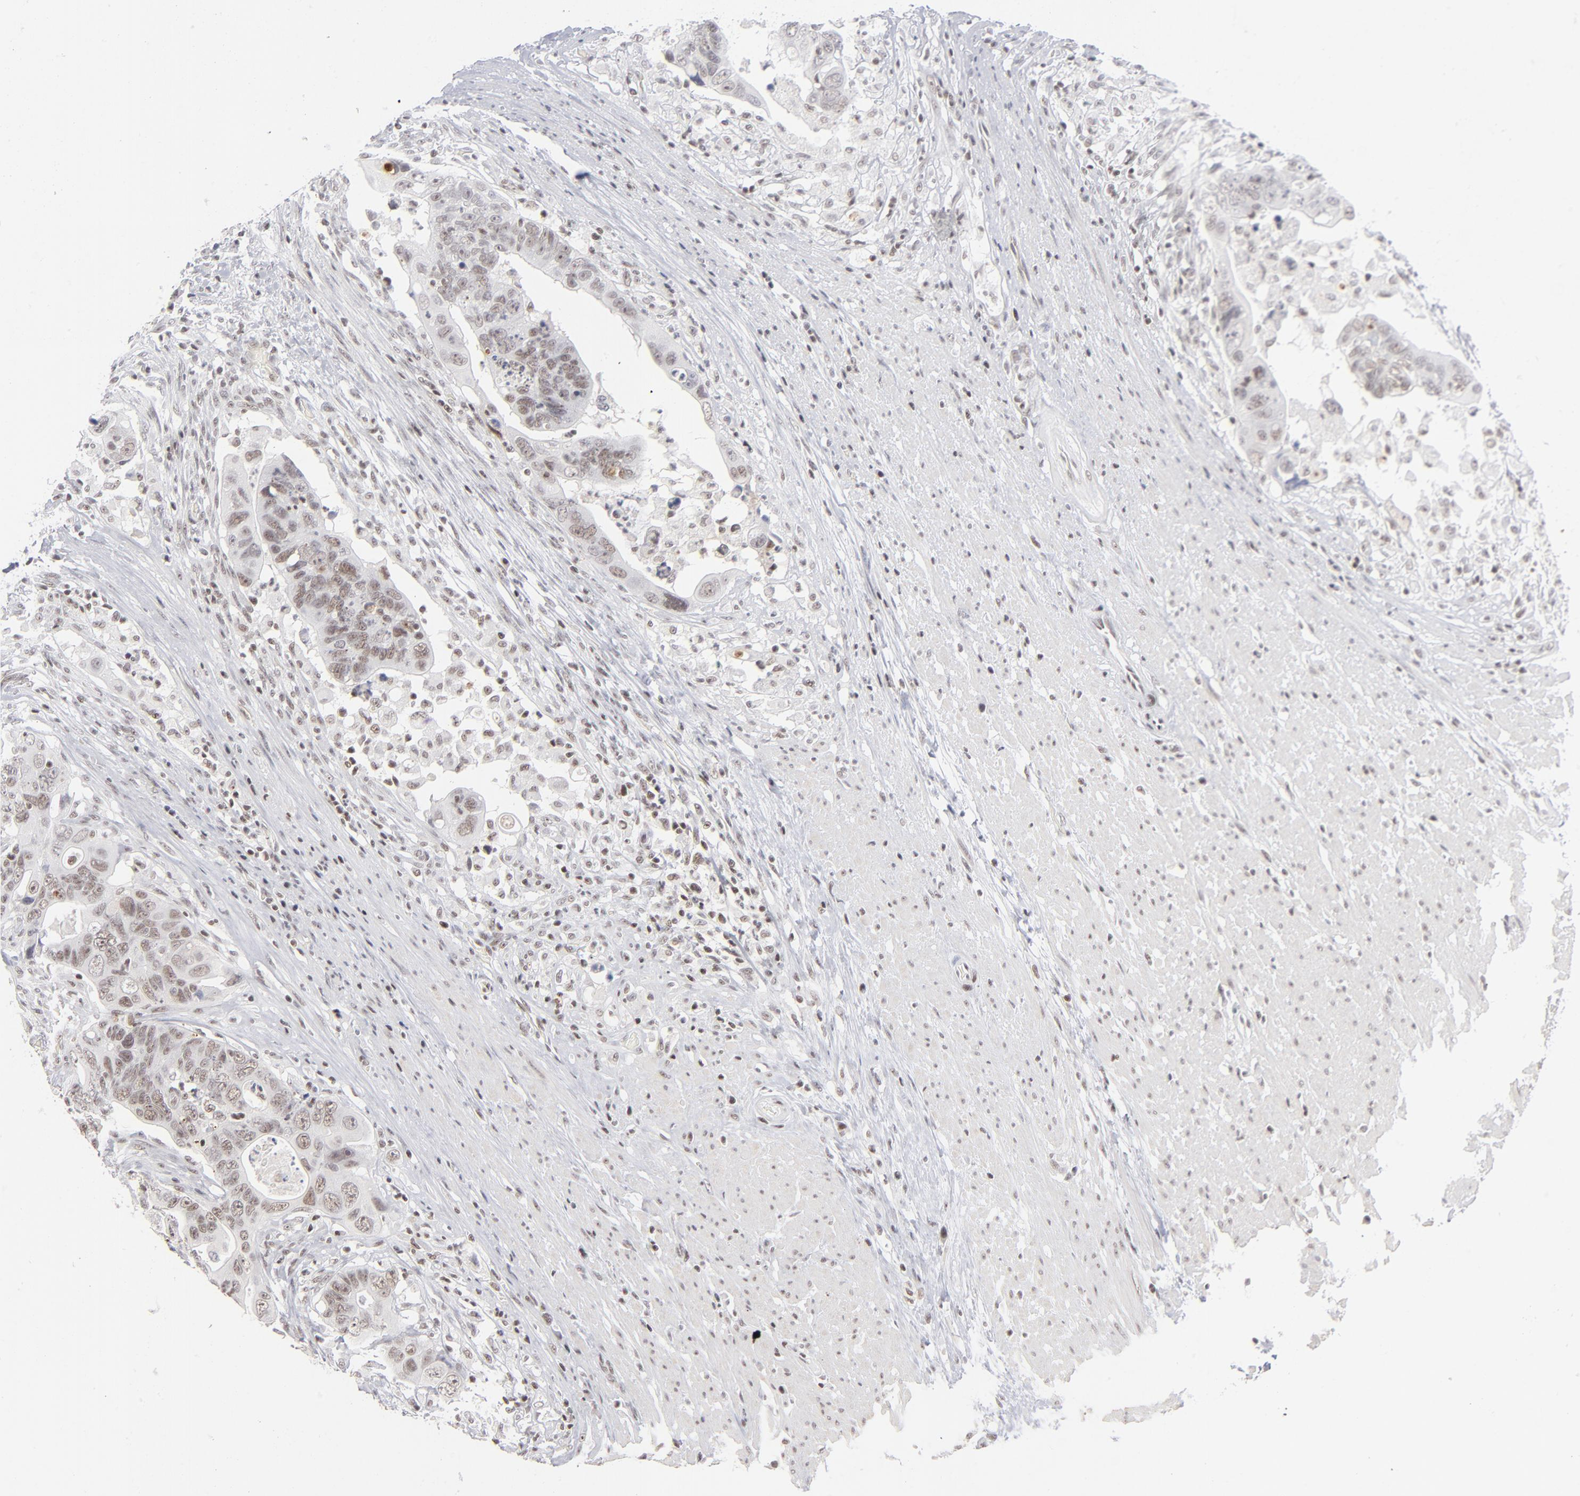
{"staining": {"intensity": "weak", "quantity": "25%-75%", "location": "nuclear"}, "tissue": "colorectal cancer", "cell_type": "Tumor cells", "image_type": "cancer", "snomed": [{"axis": "morphology", "description": "Adenocarcinoma, NOS"}, {"axis": "topography", "description": "Rectum"}], "caption": "Immunohistochemistry staining of colorectal cancer (adenocarcinoma), which displays low levels of weak nuclear positivity in approximately 25%-75% of tumor cells indicating weak nuclear protein expression. The staining was performed using DAB (3,3'-diaminobenzidine) (brown) for protein detection and nuclei were counterstained in hematoxylin (blue).", "gene": "ZNF143", "patient": {"sex": "male", "age": 53}}